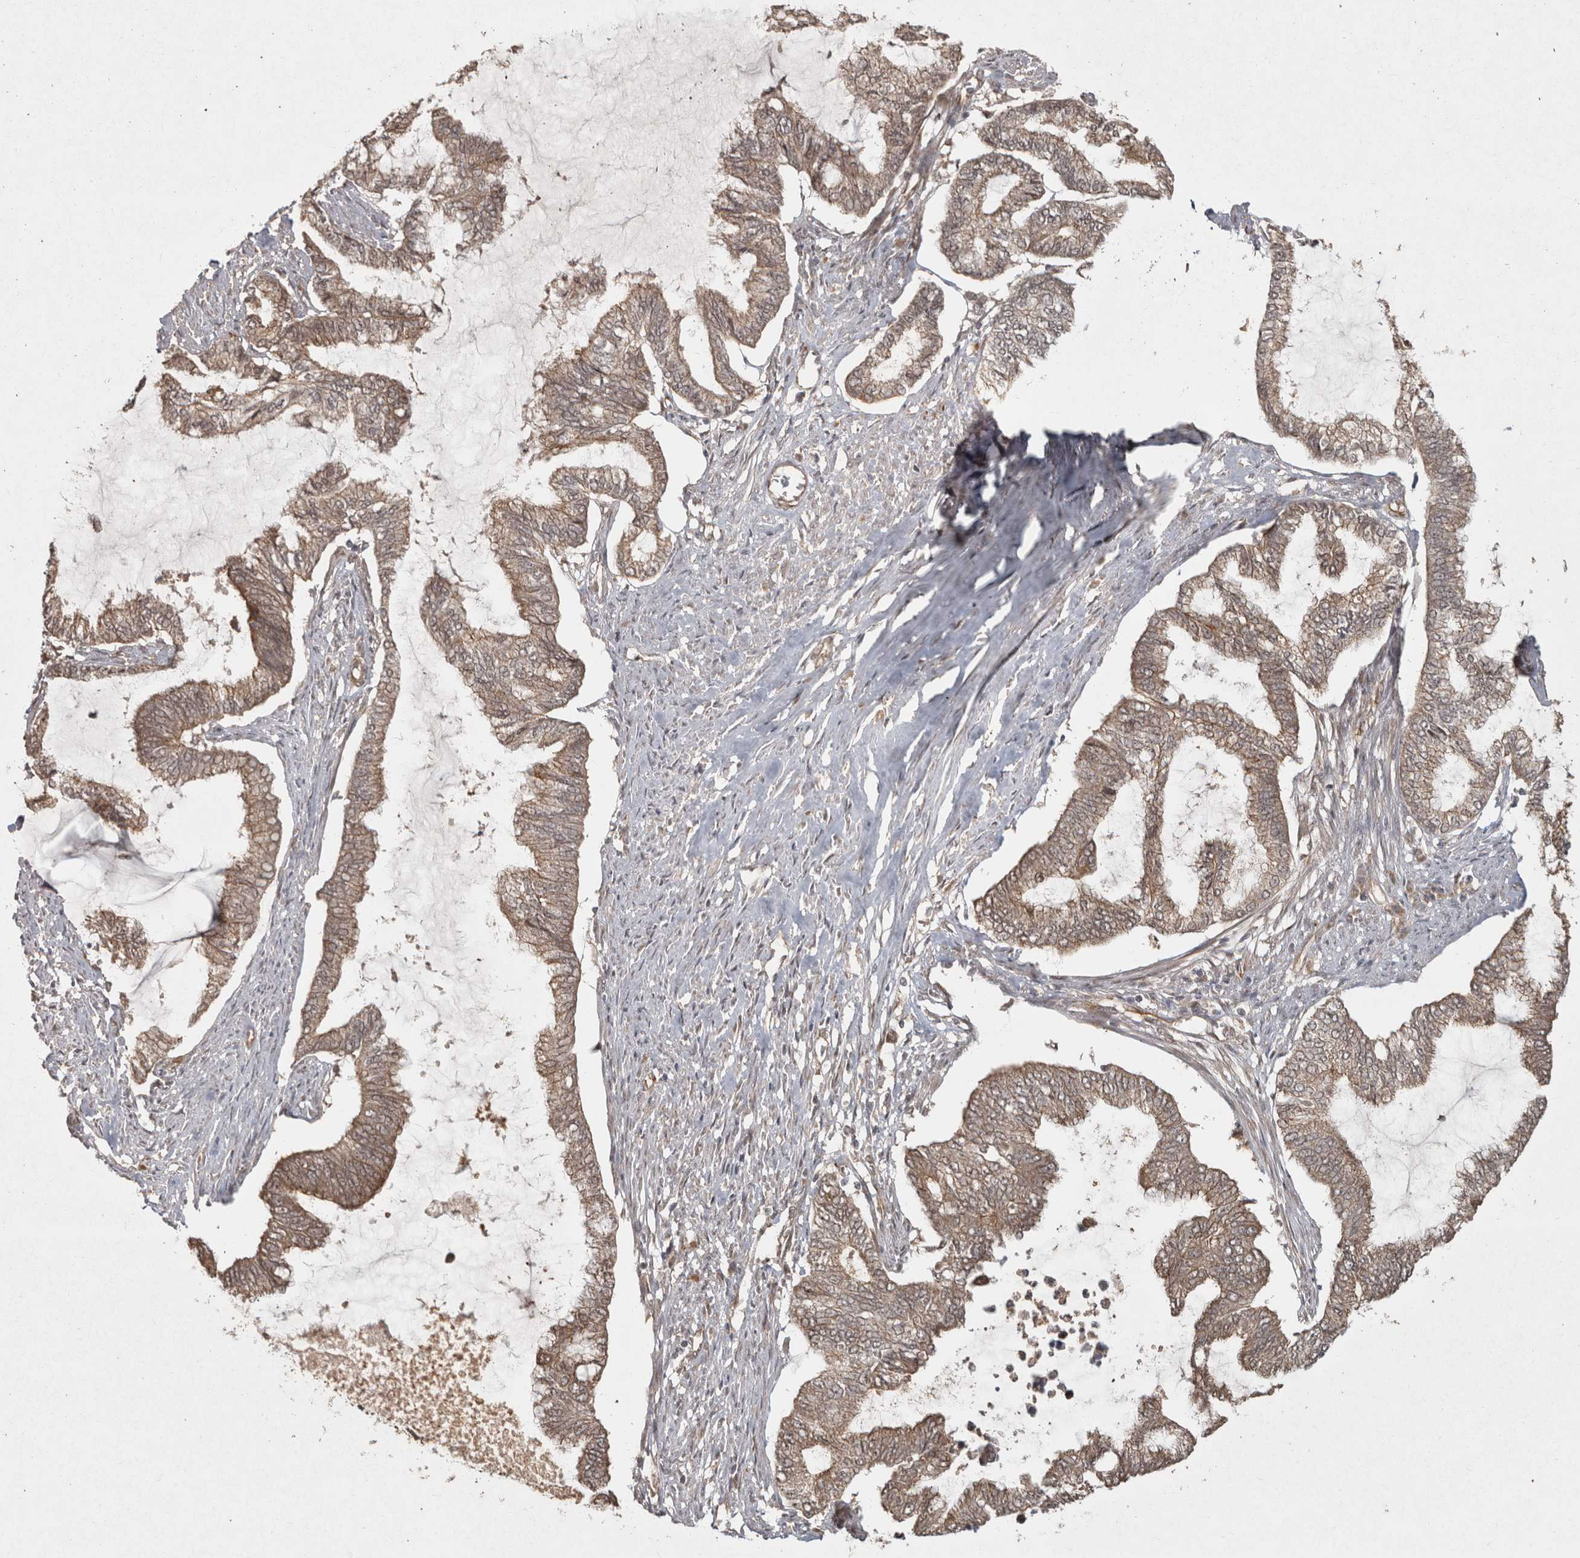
{"staining": {"intensity": "weak", "quantity": ">75%", "location": "cytoplasmic/membranous"}, "tissue": "endometrial cancer", "cell_type": "Tumor cells", "image_type": "cancer", "snomed": [{"axis": "morphology", "description": "Adenocarcinoma, NOS"}, {"axis": "topography", "description": "Endometrium"}], "caption": "Immunohistochemistry (IHC) of endometrial adenocarcinoma exhibits low levels of weak cytoplasmic/membranous expression in approximately >75% of tumor cells.", "gene": "CAMSAP2", "patient": {"sex": "female", "age": 86}}